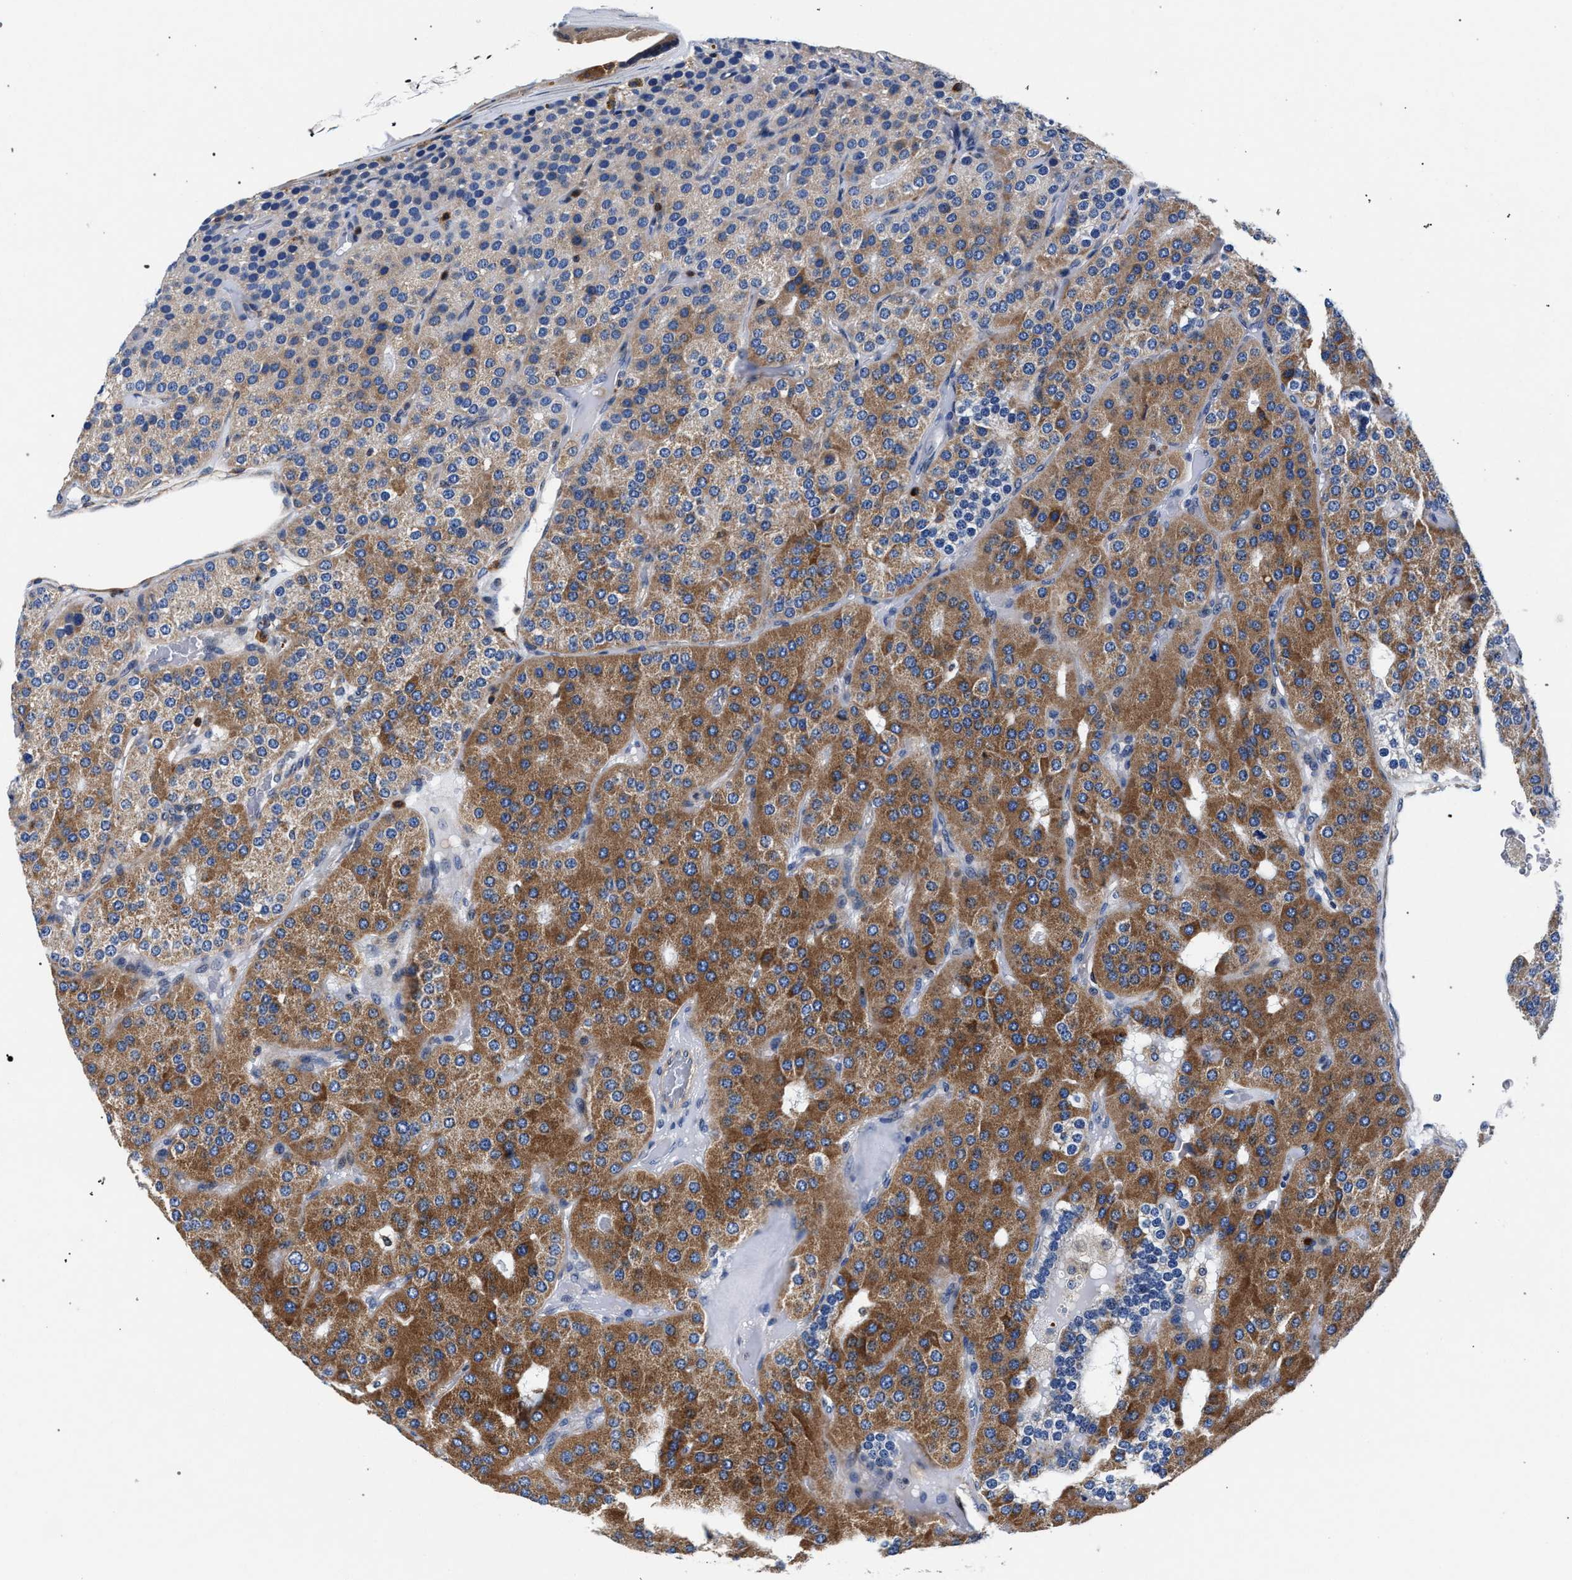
{"staining": {"intensity": "moderate", "quantity": ">75%", "location": "cytoplasmic/membranous"}, "tissue": "parathyroid gland", "cell_type": "Glandular cells", "image_type": "normal", "snomed": [{"axis": "morphology", "description": "Normal tissue, NOS"}, {"axis": "morphology", "description": "Adenoma, NOS"}, {"axis": "topography", "description": "Parathyroid gland"}], "caption": "Protein staining shows moderate cytoplasmic/membranous staining in about >75% of glandular cells in normal parathyroid gland. (brown staining indicates protein expression, while blue staining denotes nuclei).", "gene": "LASP1", "patient": {"sex": "female", "age": 86}}